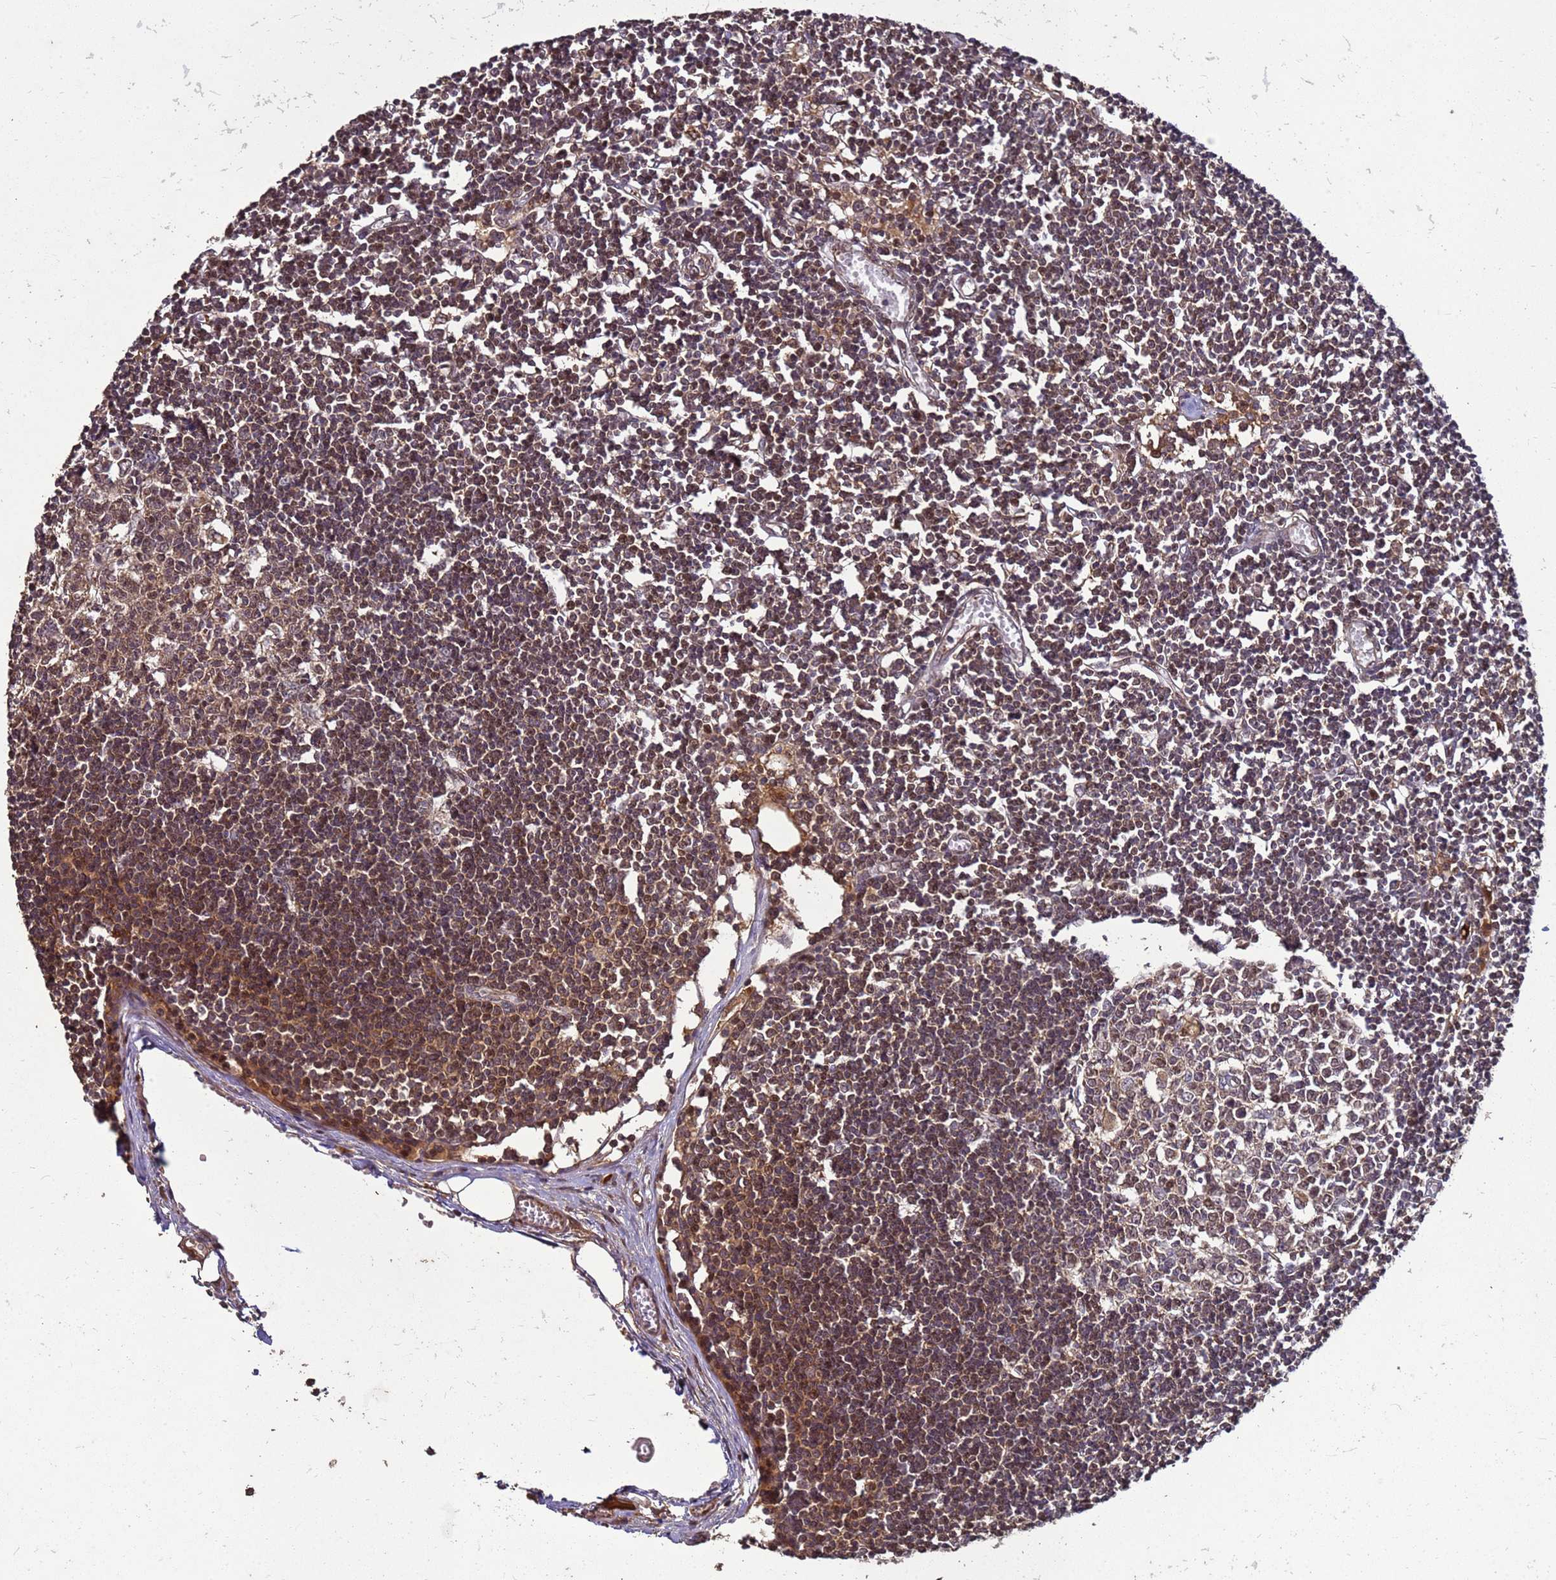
{"staining": {"intensity": "weak", "quantity": "<25%", "location": "cytoplasmic/membranous"}, "tissue": "lymph node", "cell_type": "Germinal center cells", "image_type": "normal", "snomed": [{"axis": "morphology", "description": "Normal tissue, NOS"}, {"axis": "topography", "description": "Lymph node"}], "caption": "High power microscopy histopathology image of an immunohistochemistry (IHC) image of unremarkable lymph node, revealing no significant positivity in germinal center cells. (Immunohistochemistry (ihc), brightfield microscopy, high magnification).", "gene": "CRBN", "patient": {"sex": "female", "age": 11}}